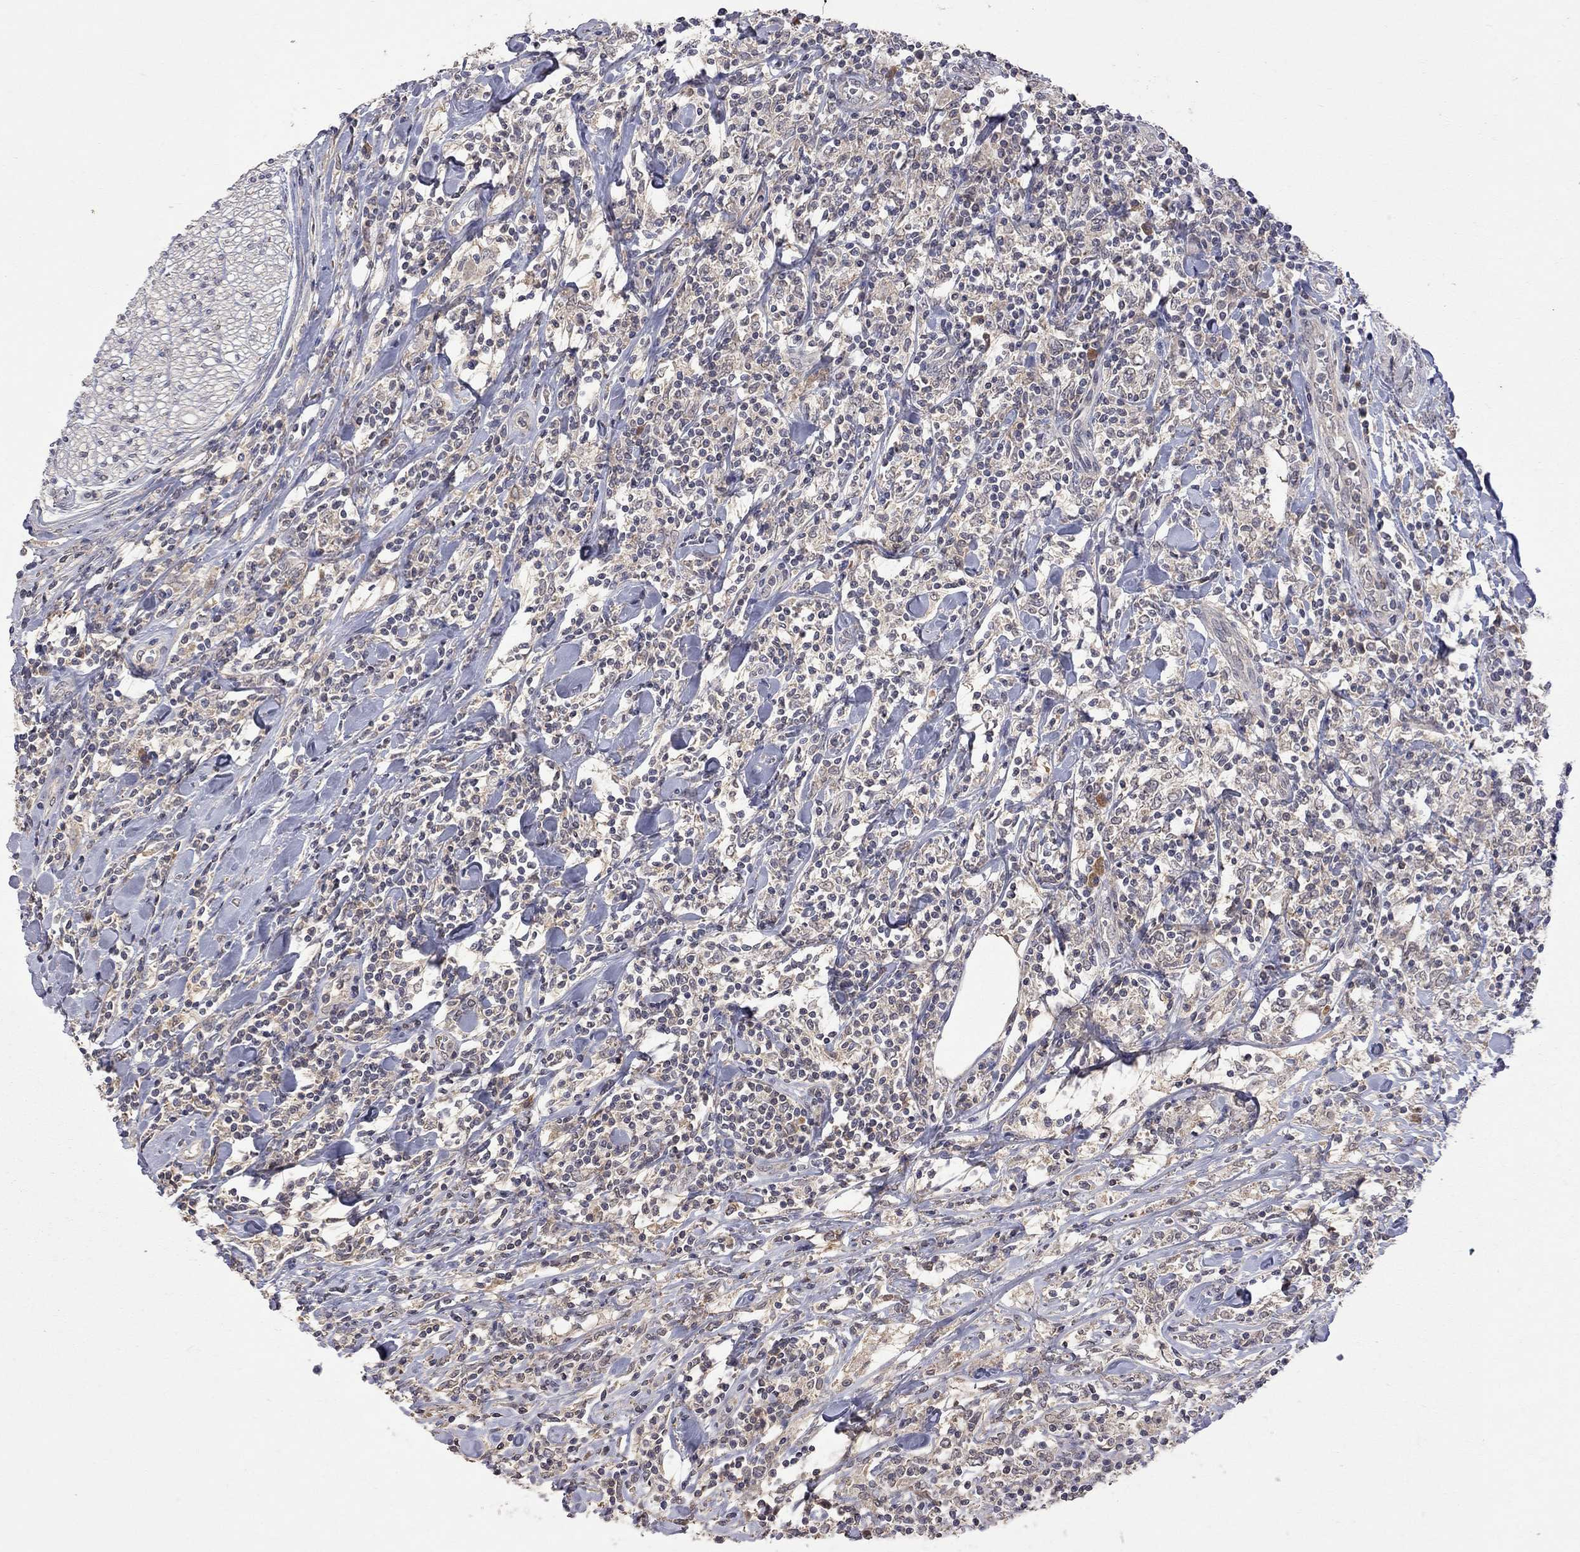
{"staining": {"intensity": "negative", "quantity": "none", "location": "none"}, "tissue": "lymphoma", "cell_type": "Tumor cells", "image_type": "cancer", "snomed": [{"axis": "morphology", "description": "Malignant lymphoma, non-Hodgkin's type, High grade"}, {"axis": "topography", "description": "Lymph node"}], "caption": "Immunohistochemical staining of human lymphoma exhibits no significant expression in tumor cells.", "gene": "HTR6", "patient": {"sex": "female", "age": 84}}